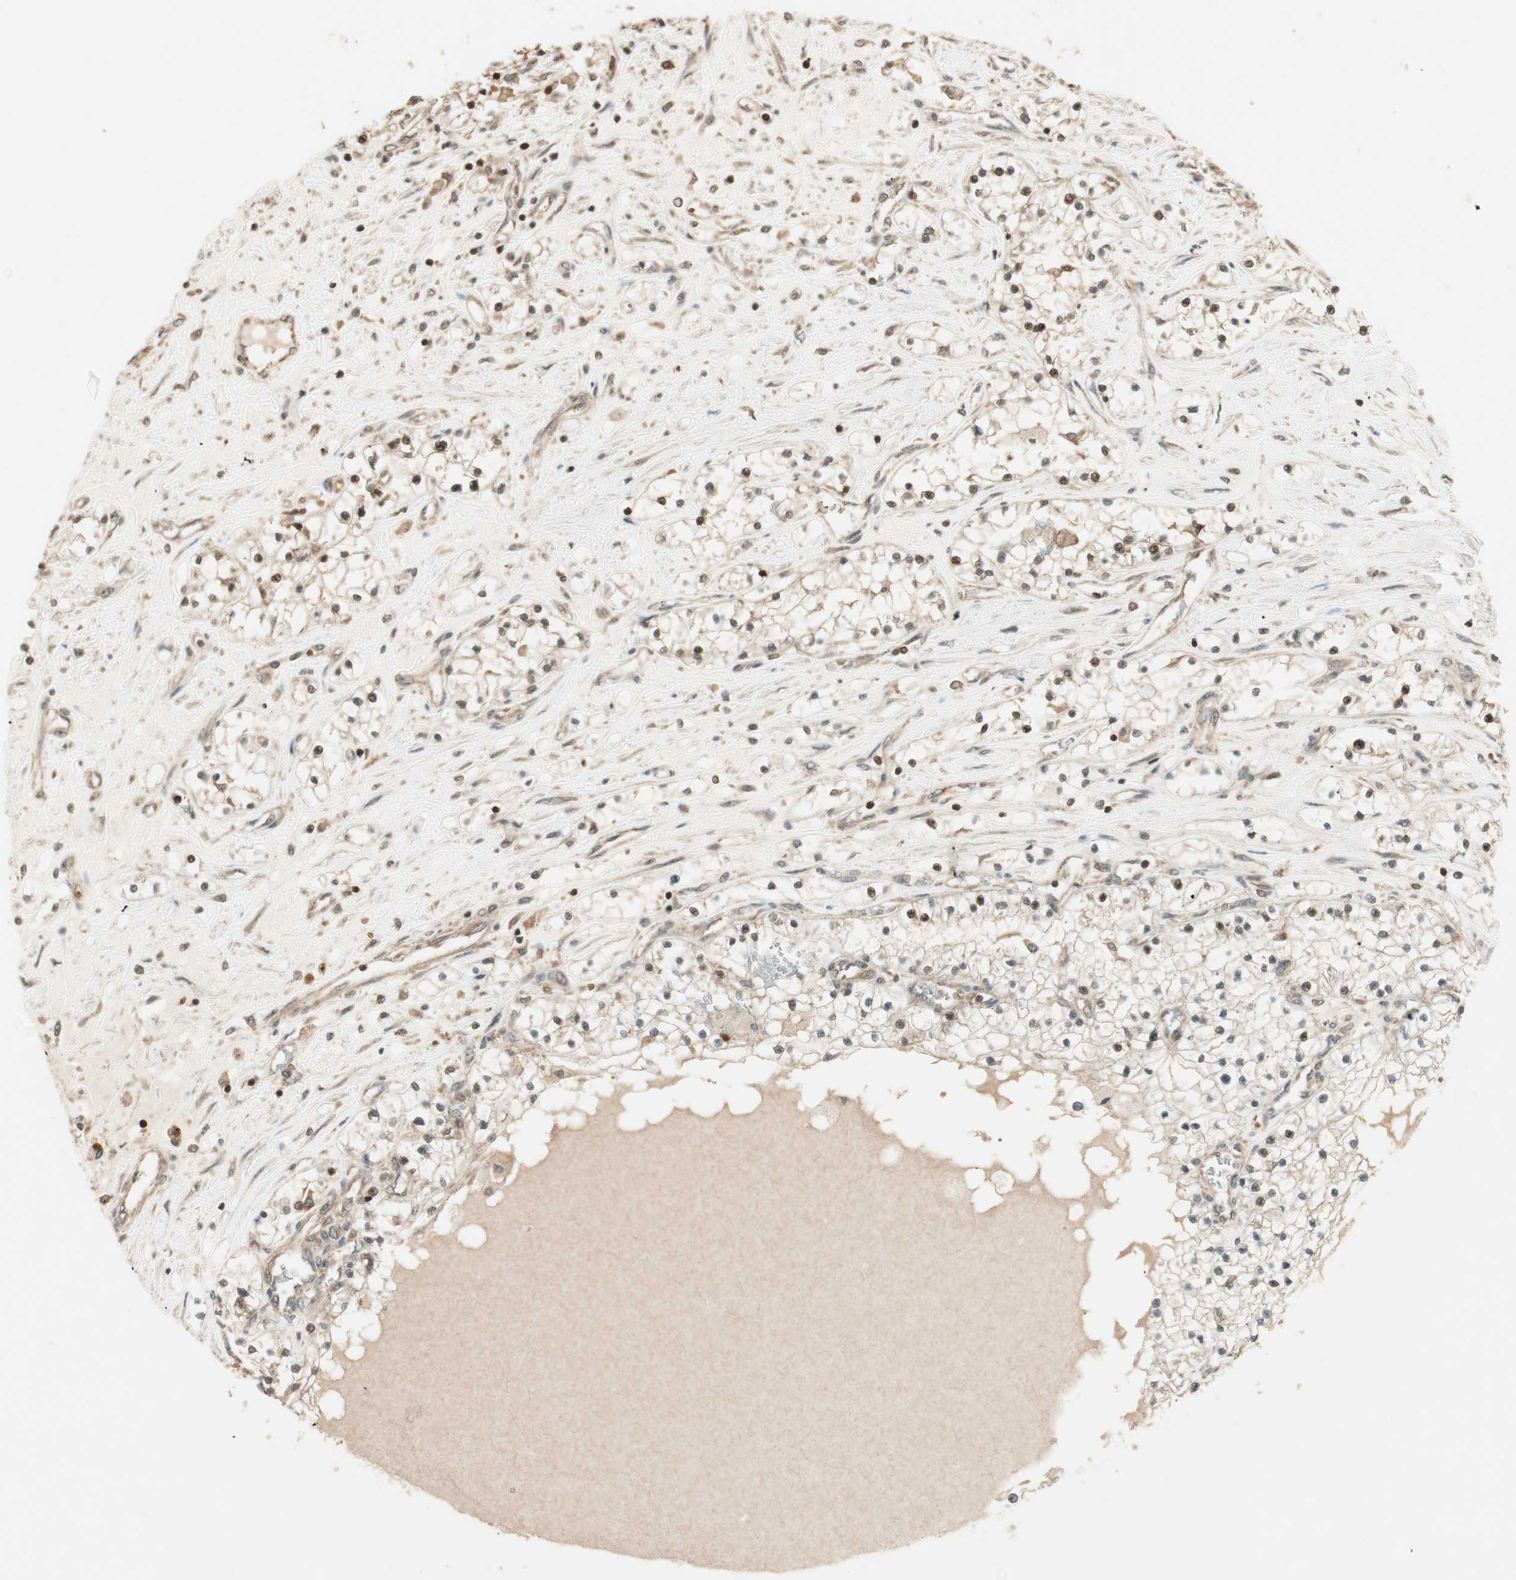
{"staining": {"intensity": "strong", "quantity": ">75%", "location": "cytoplasmic/membranous,nuclear"}, "tissue": "renal cancer", "cell_type": "Tumor cells", "image_type": "cancer", "snomed": [{"axis": "morphology", "description": "Adenocarcinoma, NOS"}, {"axis": "topography", "description": "Kidney"}], "caption": "Strong cytoplasmic/membranous and nuclear staining for a protein is present in about >75% of tumor cells of renal cancer (adenocarcinoma) using immunohistochemistry (IHC).", "gene": "CNOT4", "patient": {"sex": "male", "age": 68}}